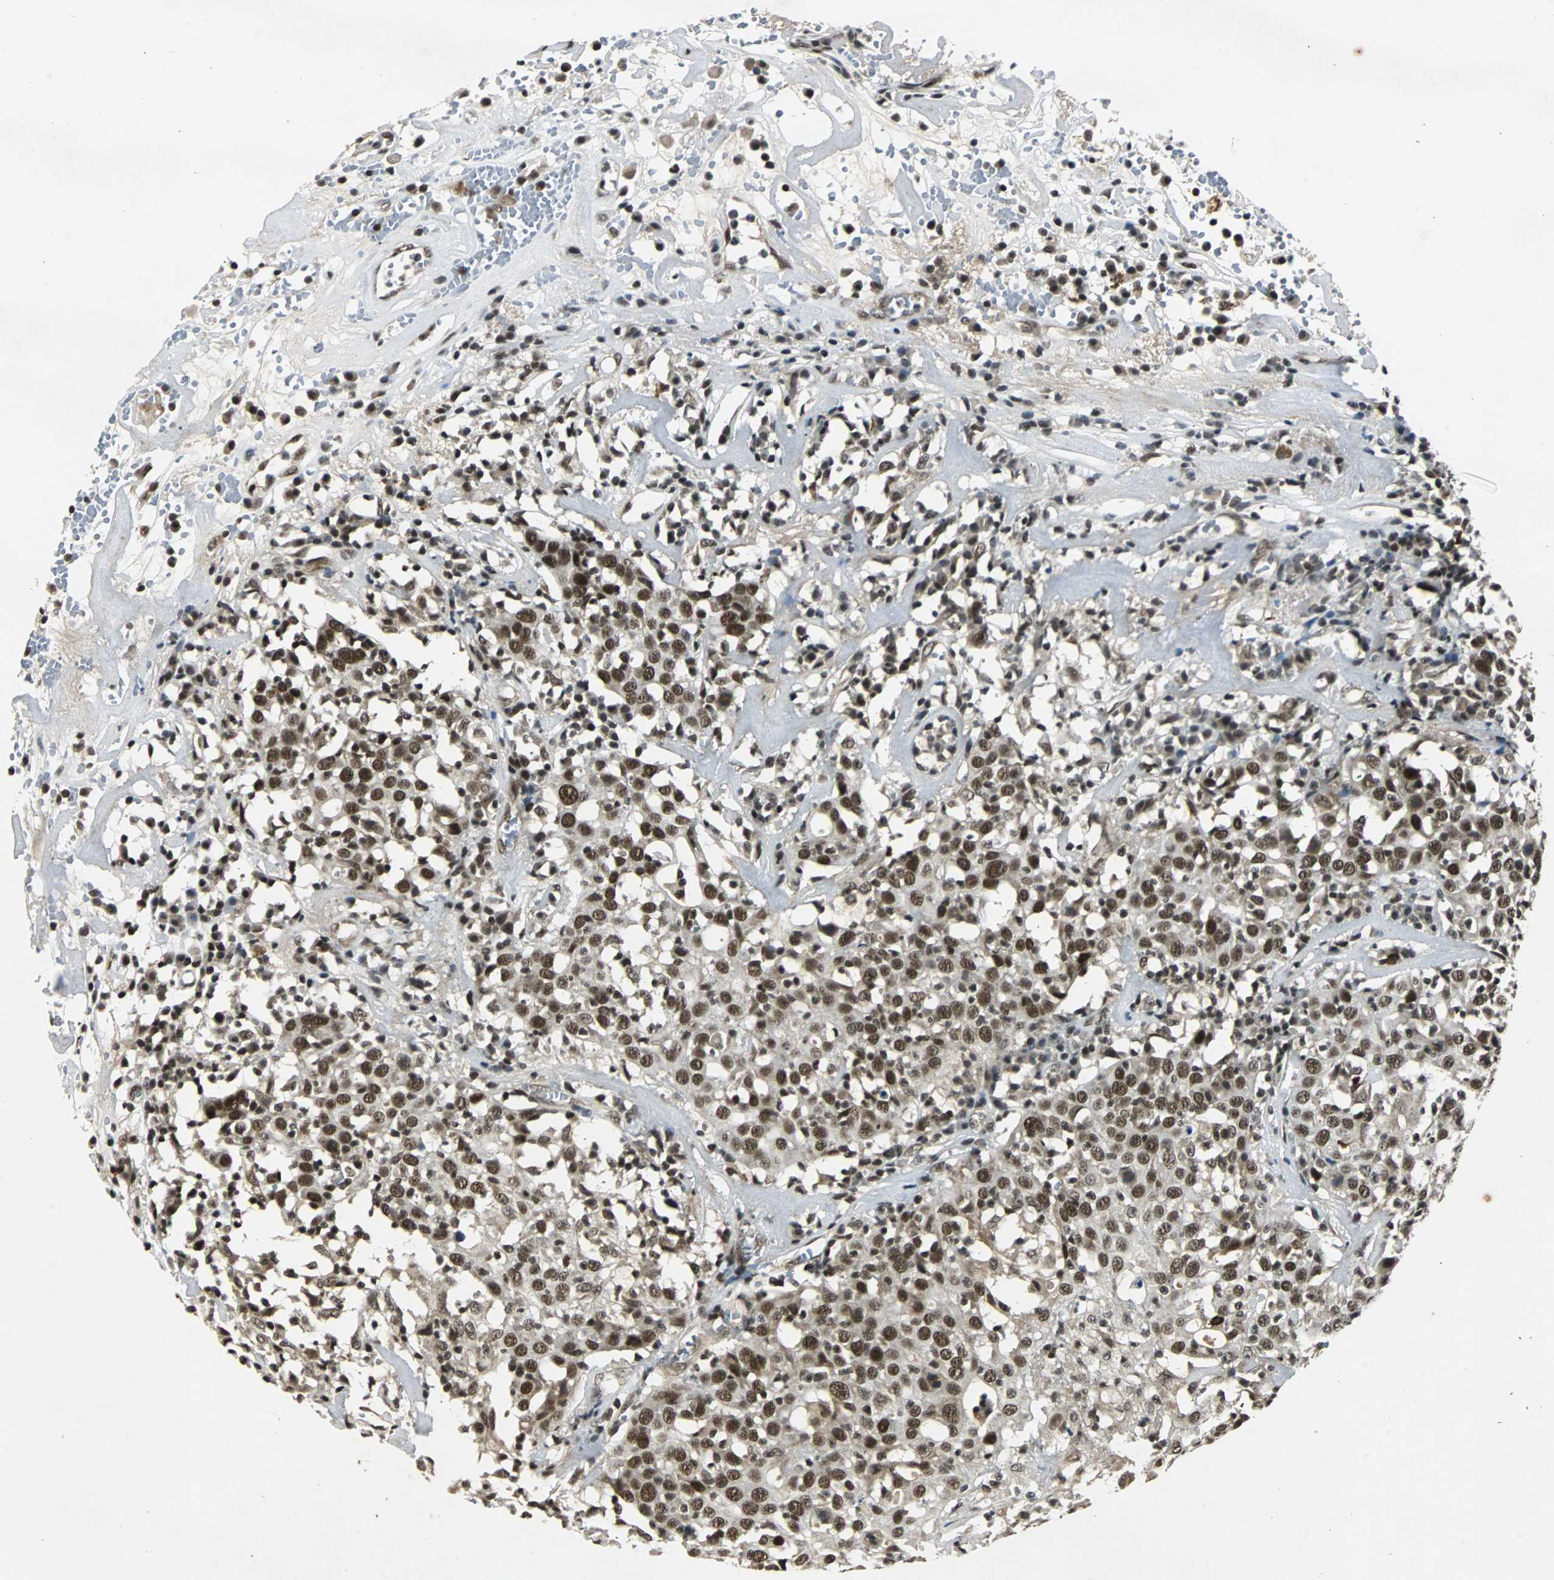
{"staining": {"intensity": "strong", "quantity": ">75%", "location": "nuclear"}, "tissue": "head and neck cancer", "cell_type": "Tumor cells", "image_type": "cancer", "snomed": [{"axis": "morphology", "description": "Adenocarcinoma, NOS"}, {"axis": "topography", "description": "Salivary gland"}, {"axis": "topography", "description": "Head-Neck"}], "caption": "This is a histology image of immunohistochemistry (IHC) staining of adenocarcinoma (head and neck), which shows strong positivity in the nuclear of tumor cells.", "gene": "TAF5", "patient": {"sex": "female", "age": 65}}